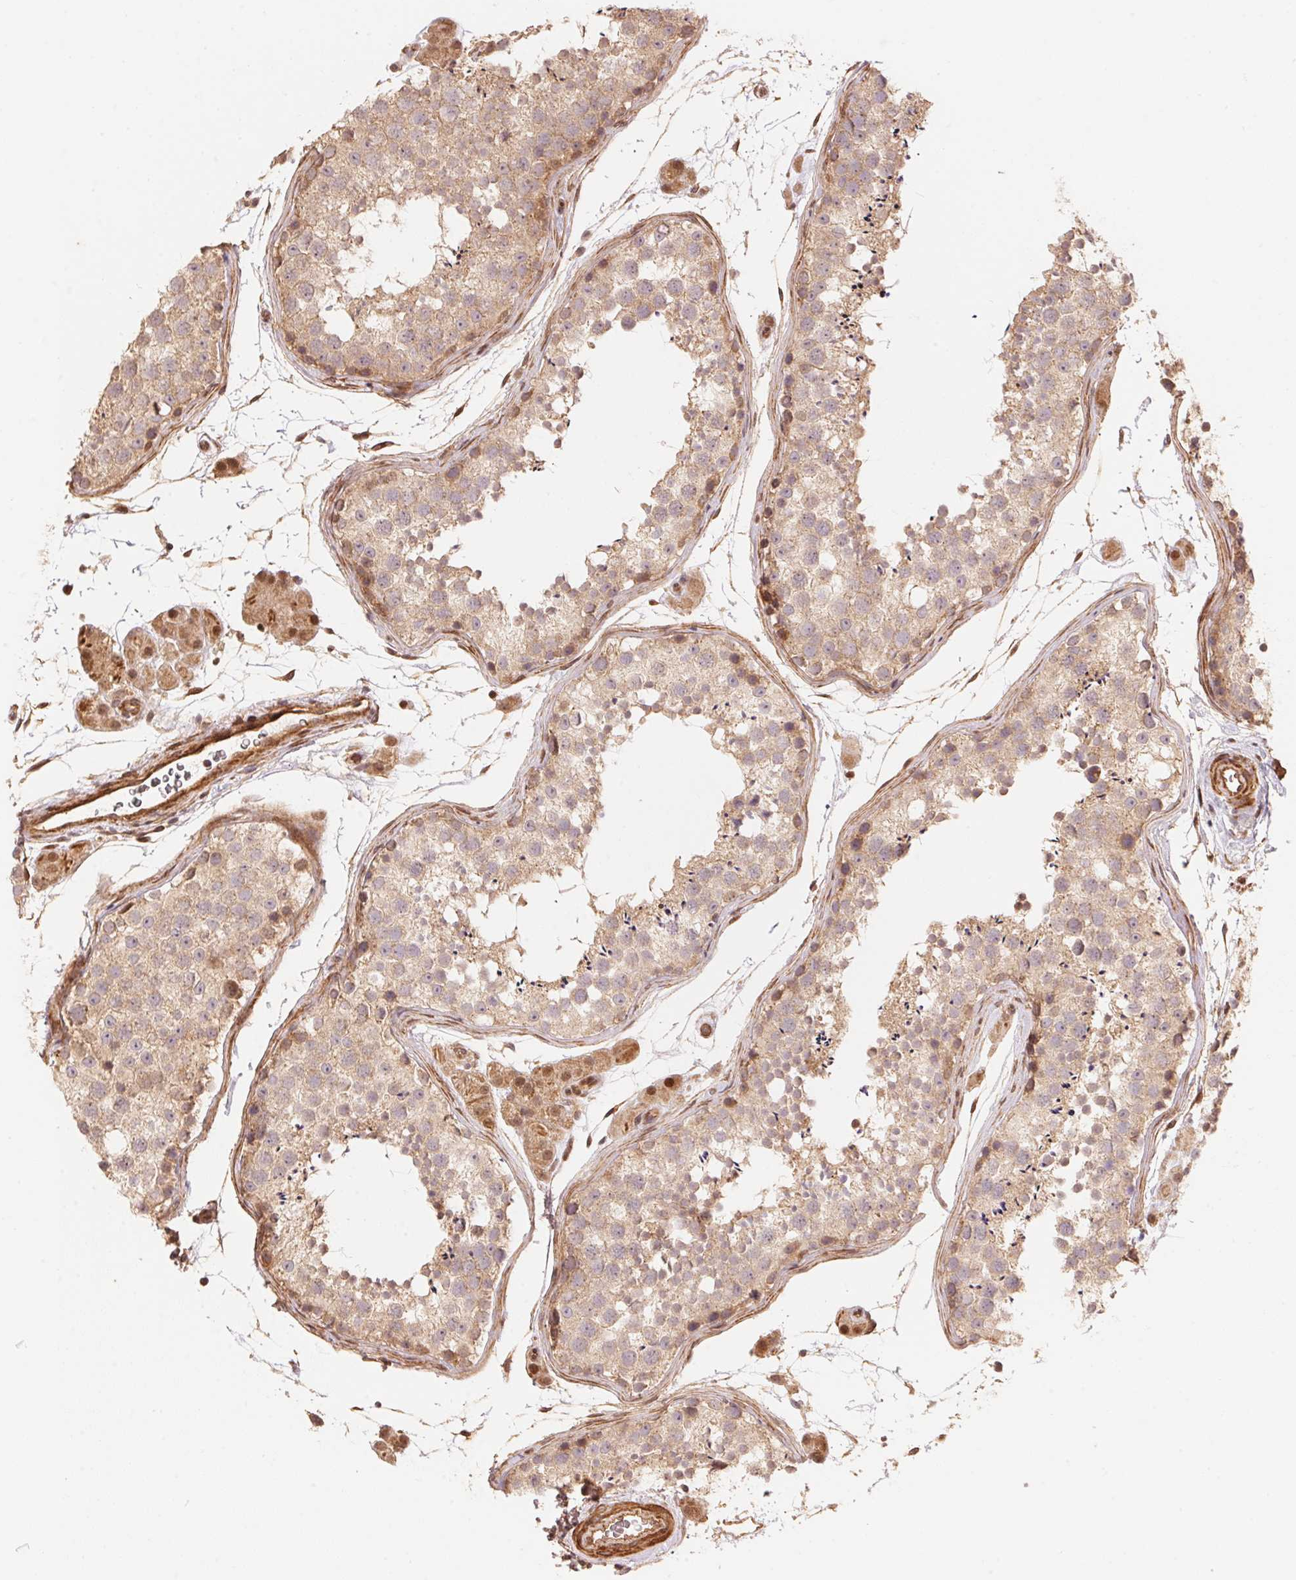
{"staining": {"intensity": "weak", "quantity": ">75%", "location": "cytoplasmic/membranous"}, "tissue": "testis", "cell_type": "Cells in seminiferous ducts", "image_type": "normal", "snomed": [{"axis": "morphology", "description": "Normal tissue, NOS"}, {"axis": "topography", "description": "Testis"}], "caption": "Immunohistochemistry of unremarkable human testis demonstrates low levels of weak cytoplasmic/membranous positivity in about >75% of cells in seminiferous ducts.", "gene": "TNIP2", "patient": {"sex": "male", "age": 41}}